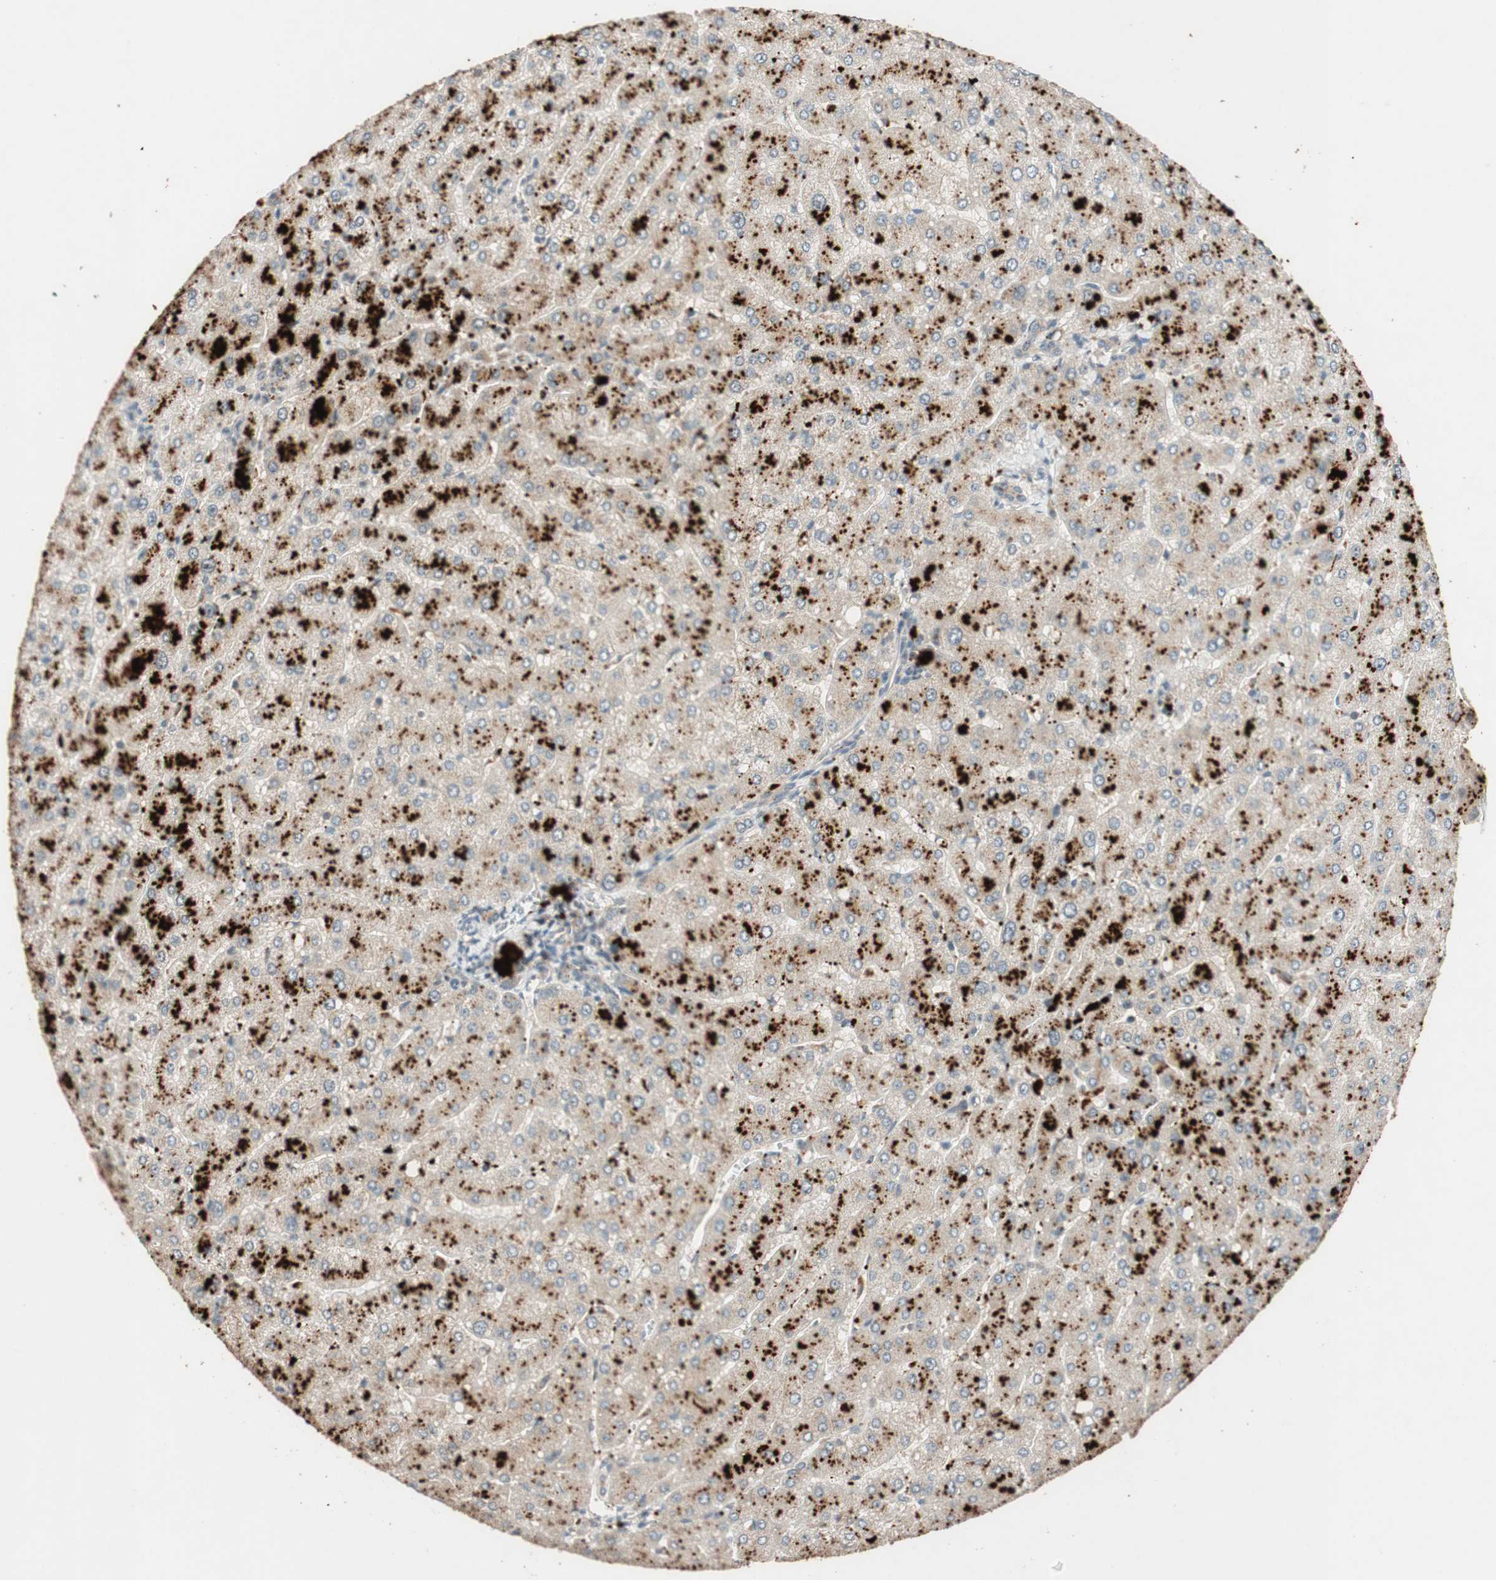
{"staining": {"intensity": "negative", "quantity": "none", "location": "none"}, "tissue": "liver", "cell_type": "Cholangiocytes", "image_type": "normal", "snomed": [{"axis": "morphology", "description": "Normal tissue, NOS"}, {"axis": "topography", "description": "Liver"}], "caption": "Cholangiocytes show no significant protein expression in normal liver.", "gene": "GLB1", "patient": {"sex": "male", "age": 55}}